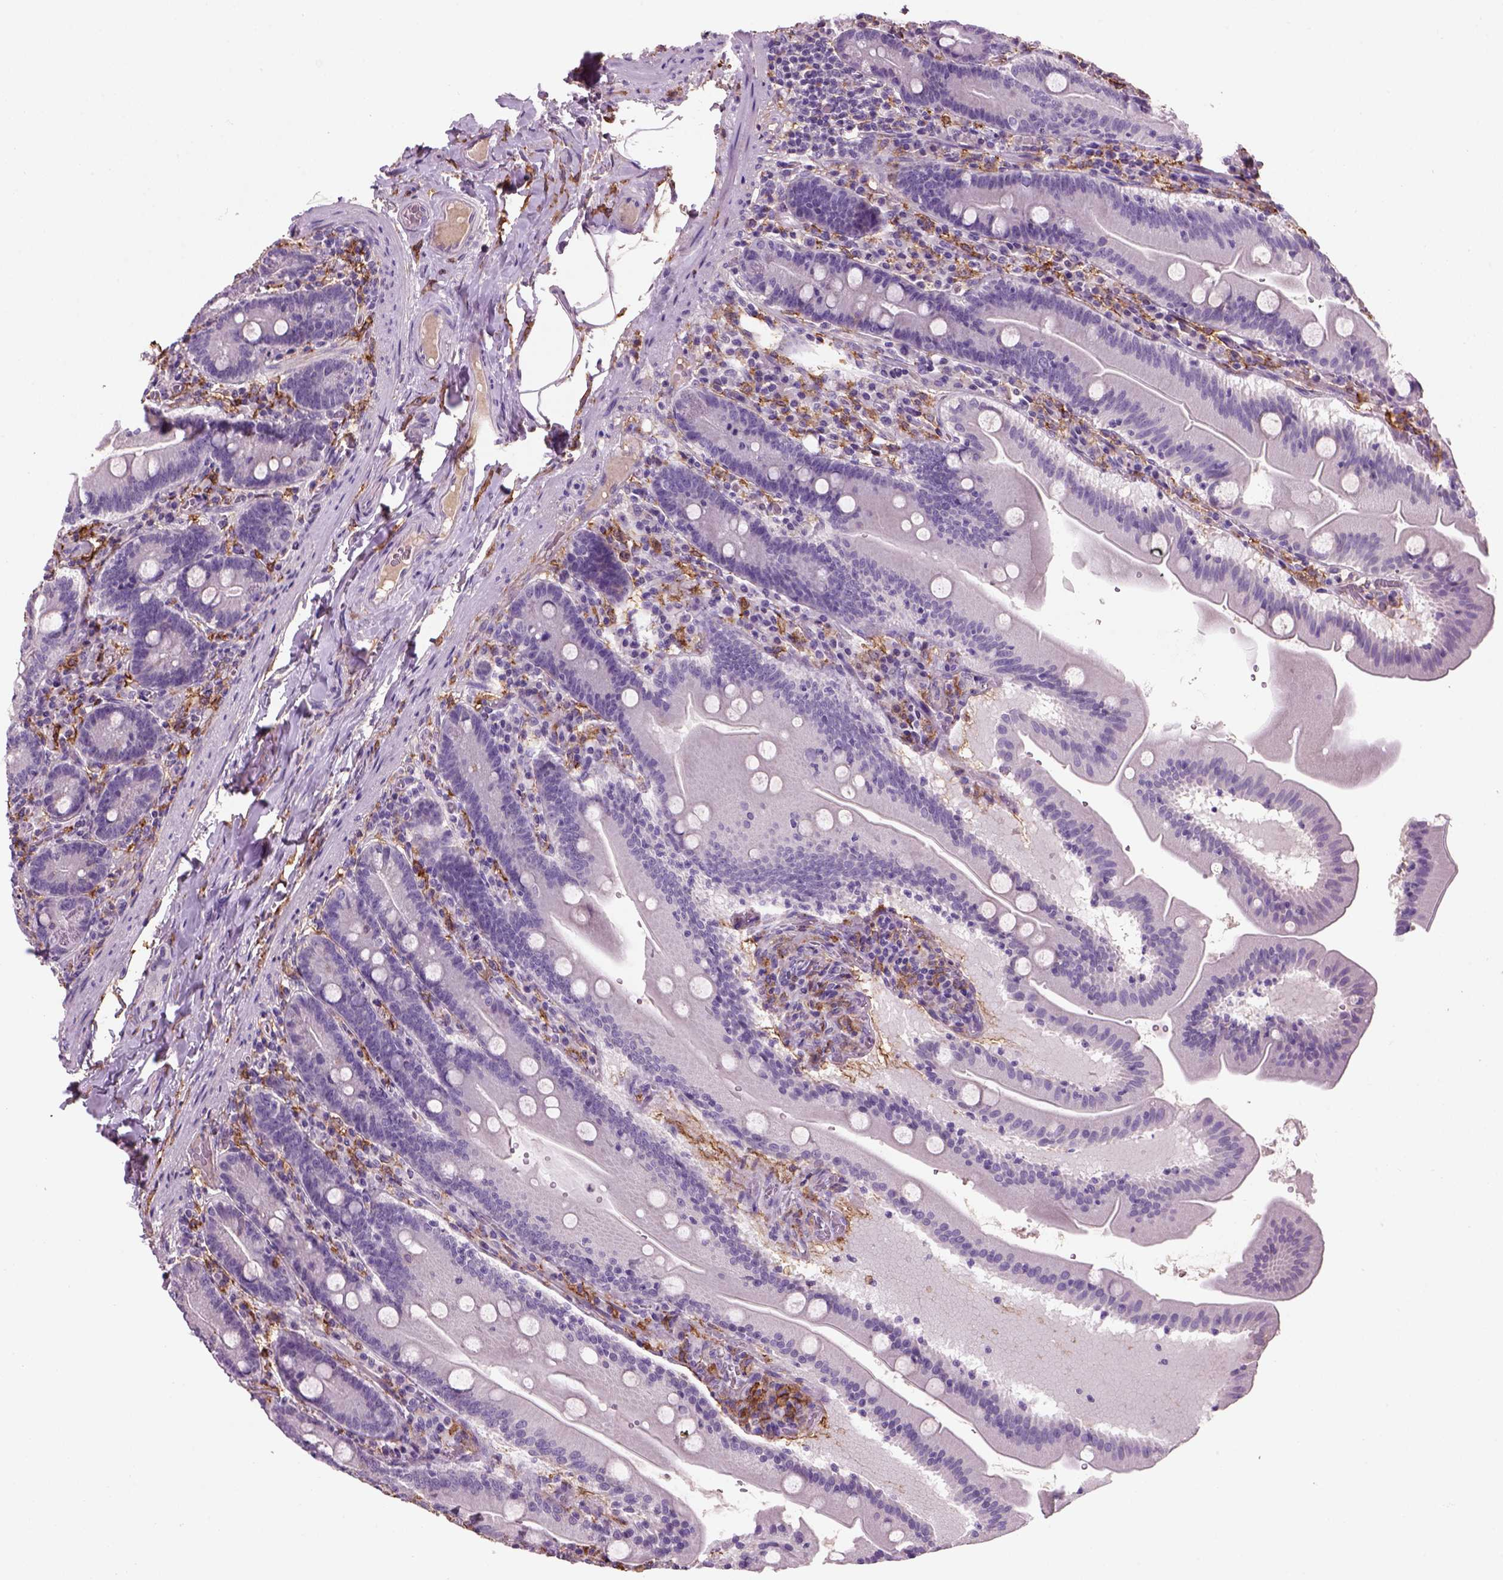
{"staining": {"intensity": "negative", "quantity": "none", "location": "none"}, "tissue": "small intestine", "cell_type": "Glandular cells", "image_type": "normal", "snomed": [{"axis": "morphology", "description": "Normal tissue, NOS"}, {"axis": "topography", "description": "Small intestine"}], "caption": "The IHC histopathology image has no significant staining in glandular cells of small intestine.", "gene": "CD14", "patient": {"sex": "male", "age": 37}}